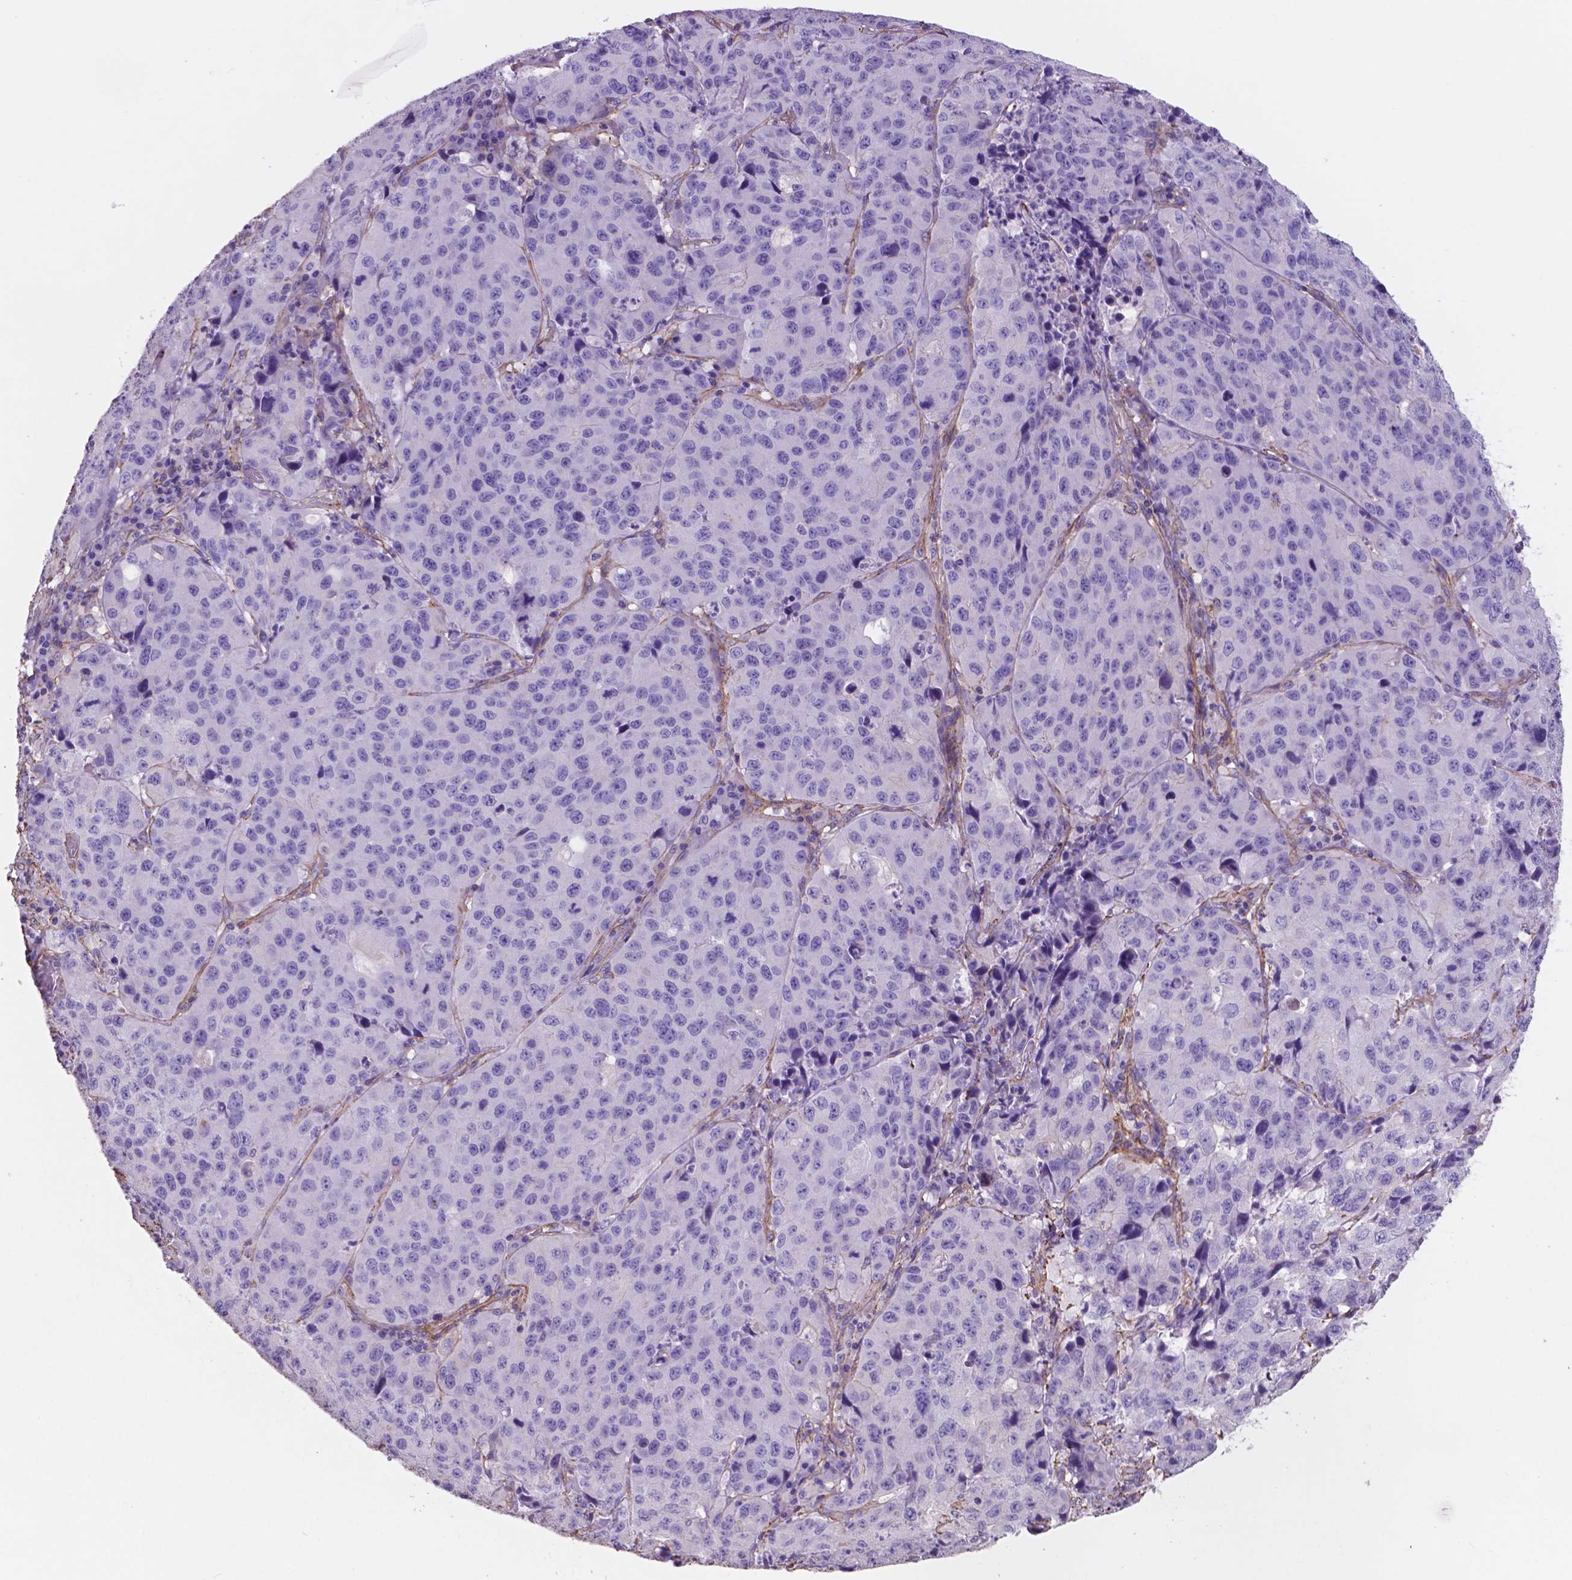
{"staining": {"intensity": "negative", "quantity": "none", "location": "none"}, "tissue": "stomach cancer", "cell_type": "Tumor cells", "image_type": "cancer", "snomed": [{"axis": "morphology", "description": "Adenocarcinoma, NOS"}, {"axis": "topography", "description": "Stomach"}], "caption": "A high-resolution micrograph shows immunohistochemistry staining of stomach cancer (adenocarcinoma), which demonstrates no significant positivity in tumor cells. (DAB (3,3'-diaminobenzidine) immunohistochemistry (IHC) with hematoxylin counter stain).", "gene": "TOR2A", "patient": {"sex": "male", "age": 71}}